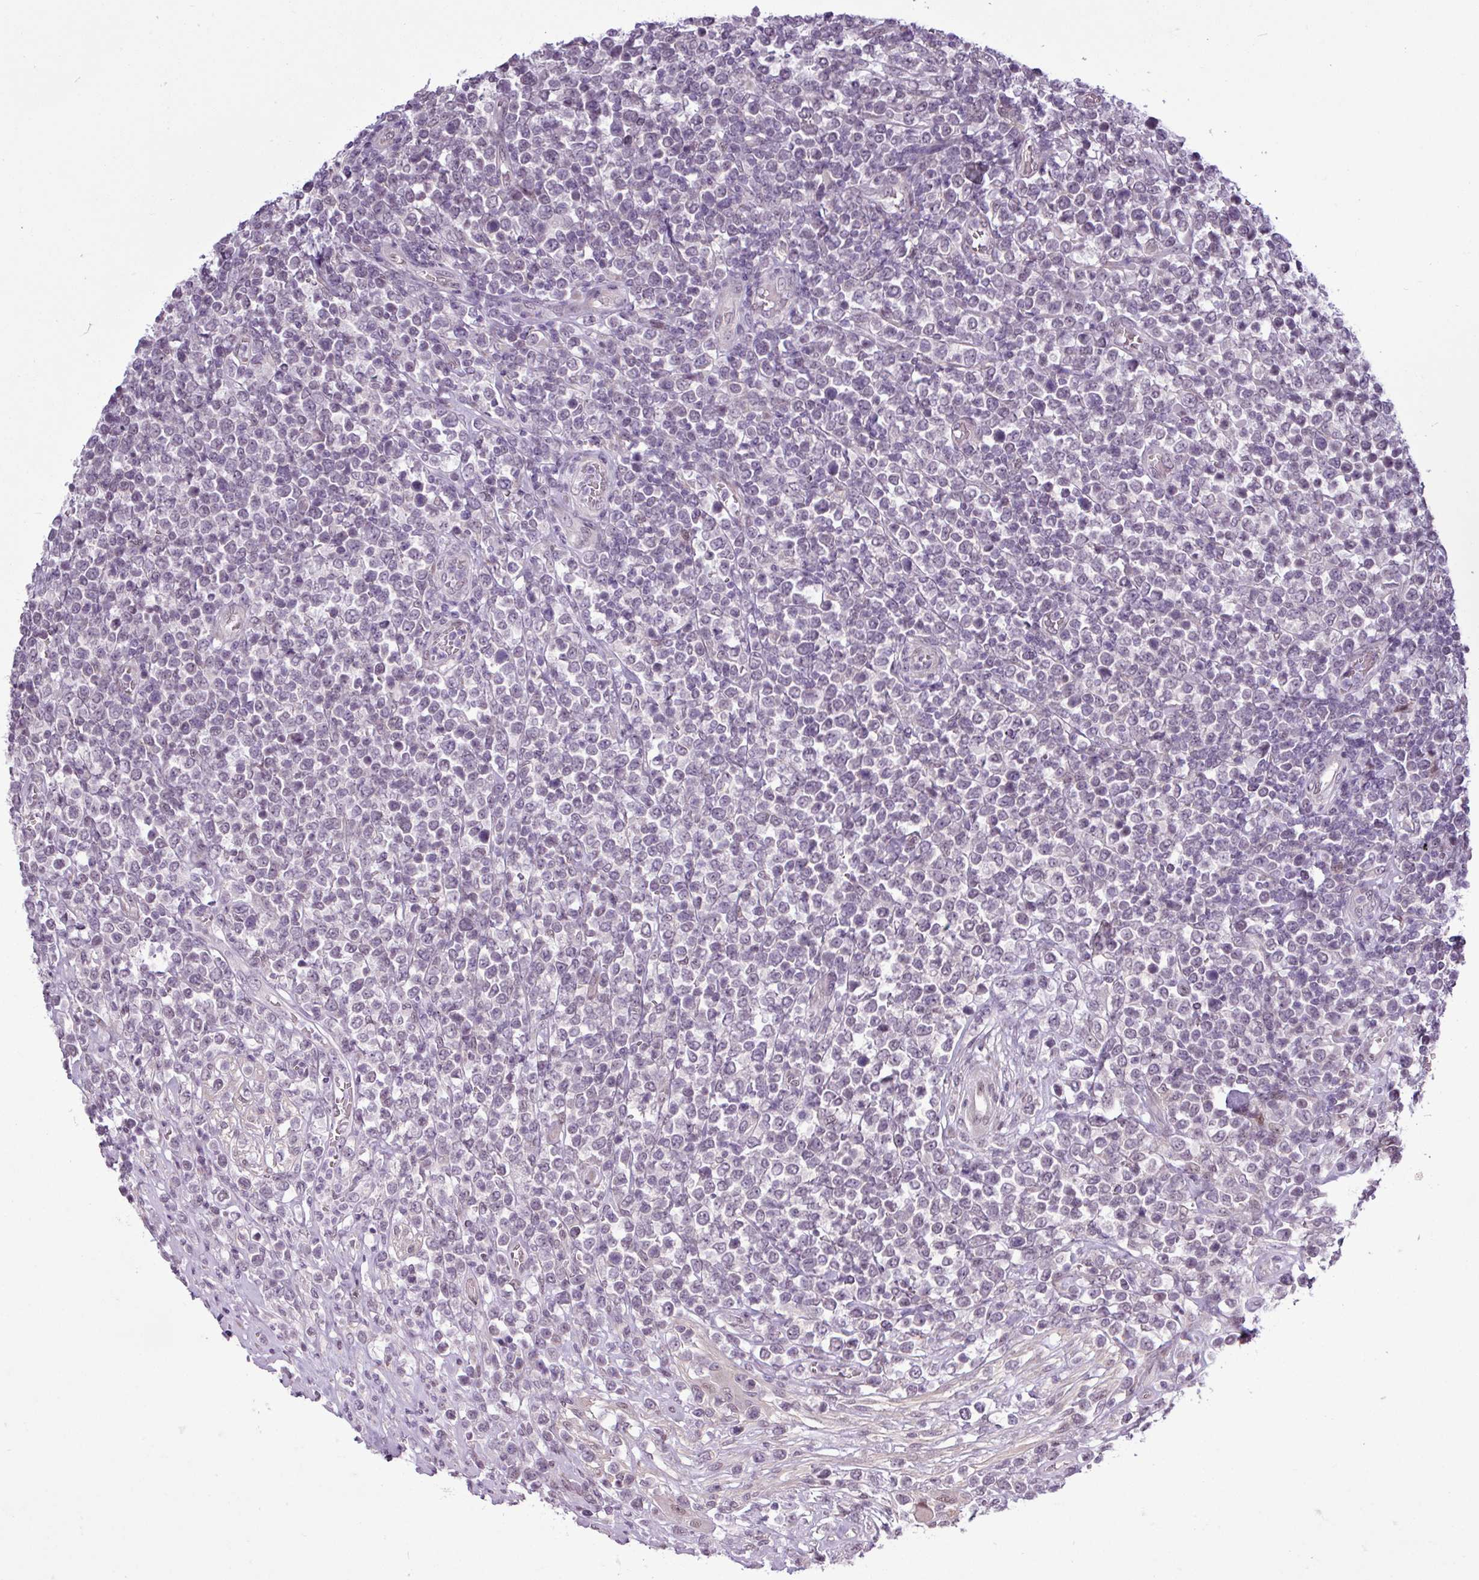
{"staining": {"intensity": "negative", "quantity": "none", "location": "none"}, "tissue": "lymphoma", "cell_type": "Tumor cells", "image_type": "cancer", "snomed": [{"axis": "morphology", "description": "Malignant lymphoma, non-Hodgkin's type, High grade"}, {"axis": "topography", "description": "Soft tissue"}], "caption": "Tumor cells are negative for protein expression in human malignant lymphoma, non-Hodgkin's type (high-grade).", "gene": "GPT2", "patient": {"sex": "female", "age": 56}}